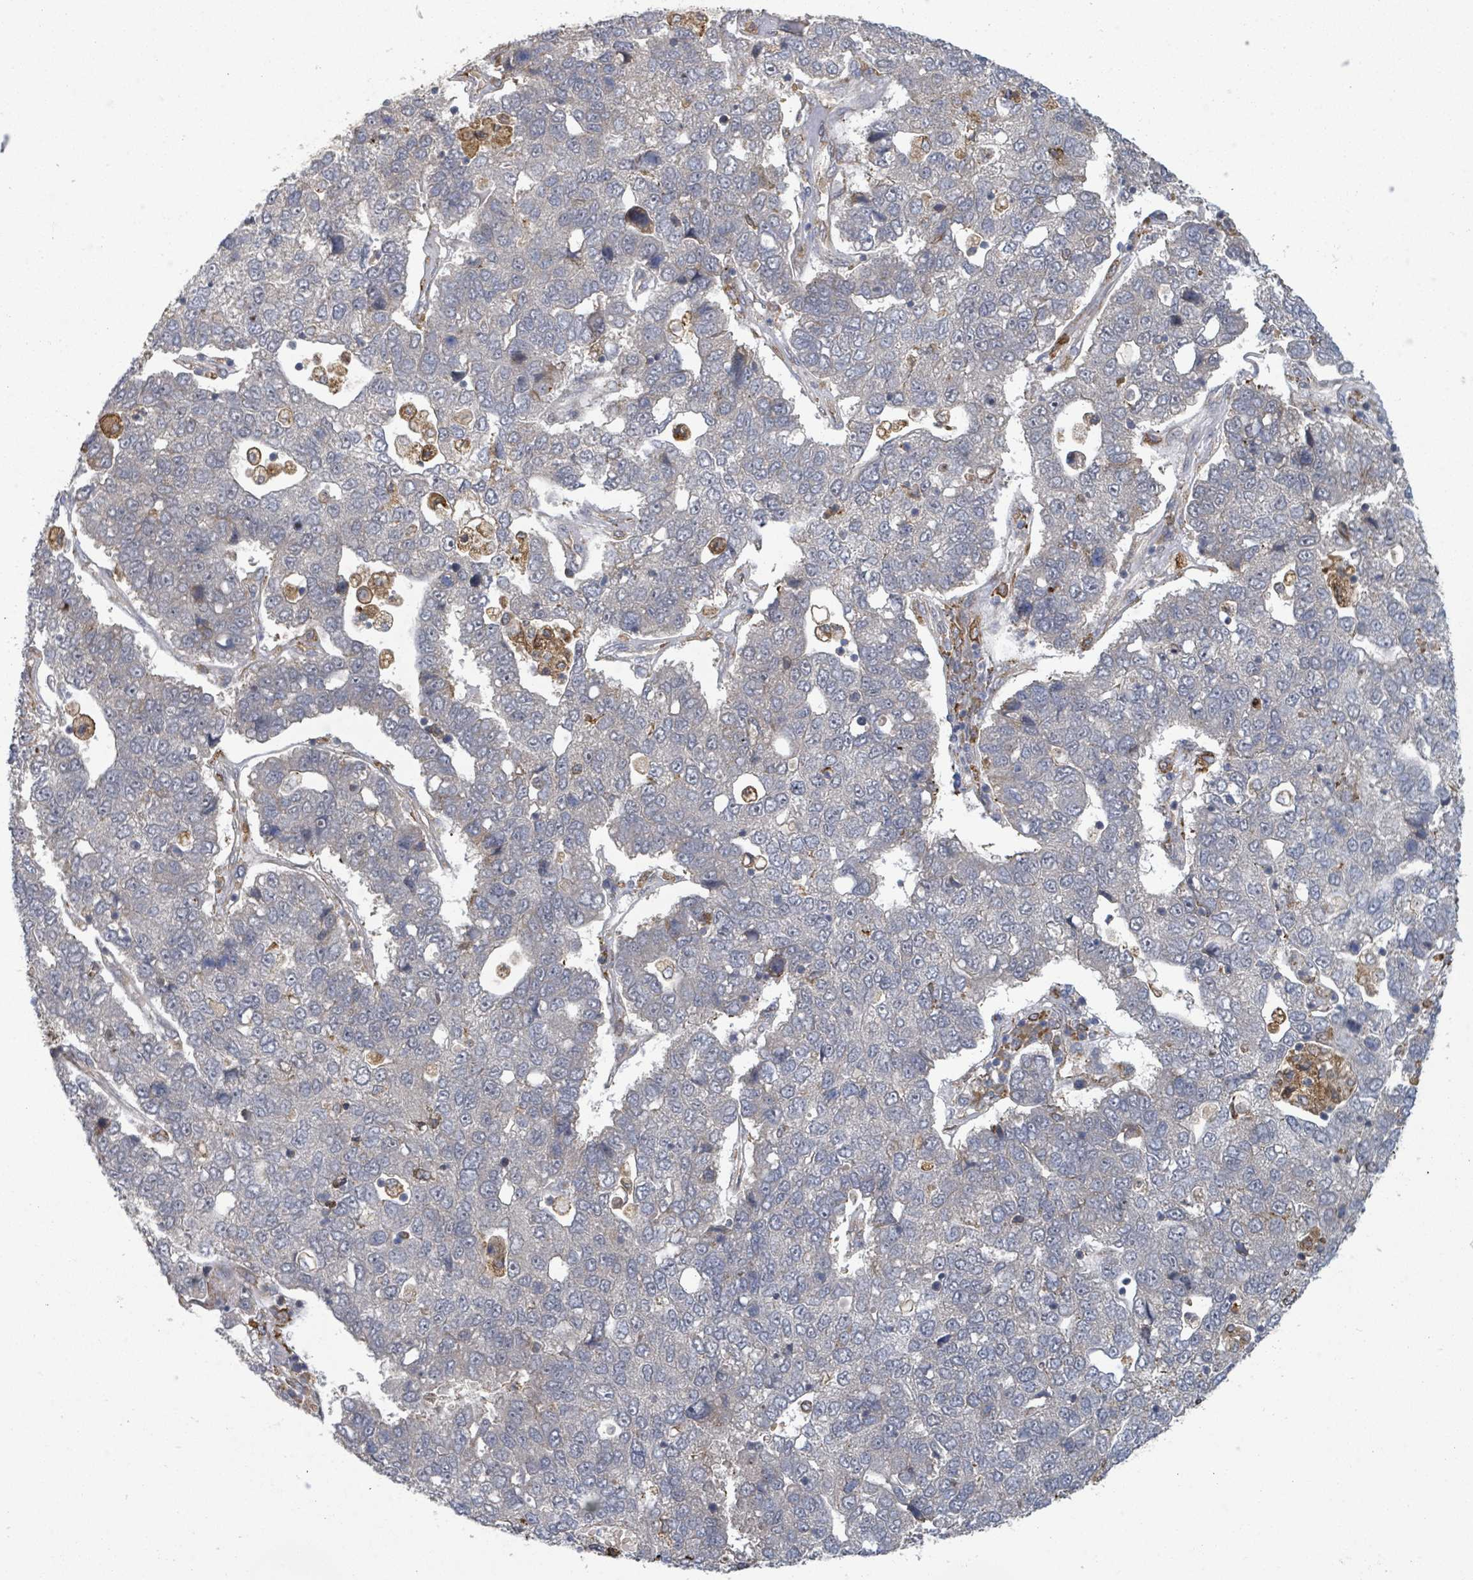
{"staining": {"intensity": "negative", "quantity": "none", "location": "none"}, "tissue": "pancreatic cancer", "cell_type": "Tumor cells", "image_type": "cancer", "snomed": [{"axis": "morphology", "description": "Adenocarcinoma, NOS"}, {"axis": "topography", "description": "Pancreas"}], "caption": "Tumor cells show no significant protein positivity in adenocarcinoma (pancreatic). (DAB (3,3'-diaminobenzidine) immunohistochemistry with hematoxylin counter stain).", "gene": "SHROOM2", "patient": {"sex": "female", "age": 61}}